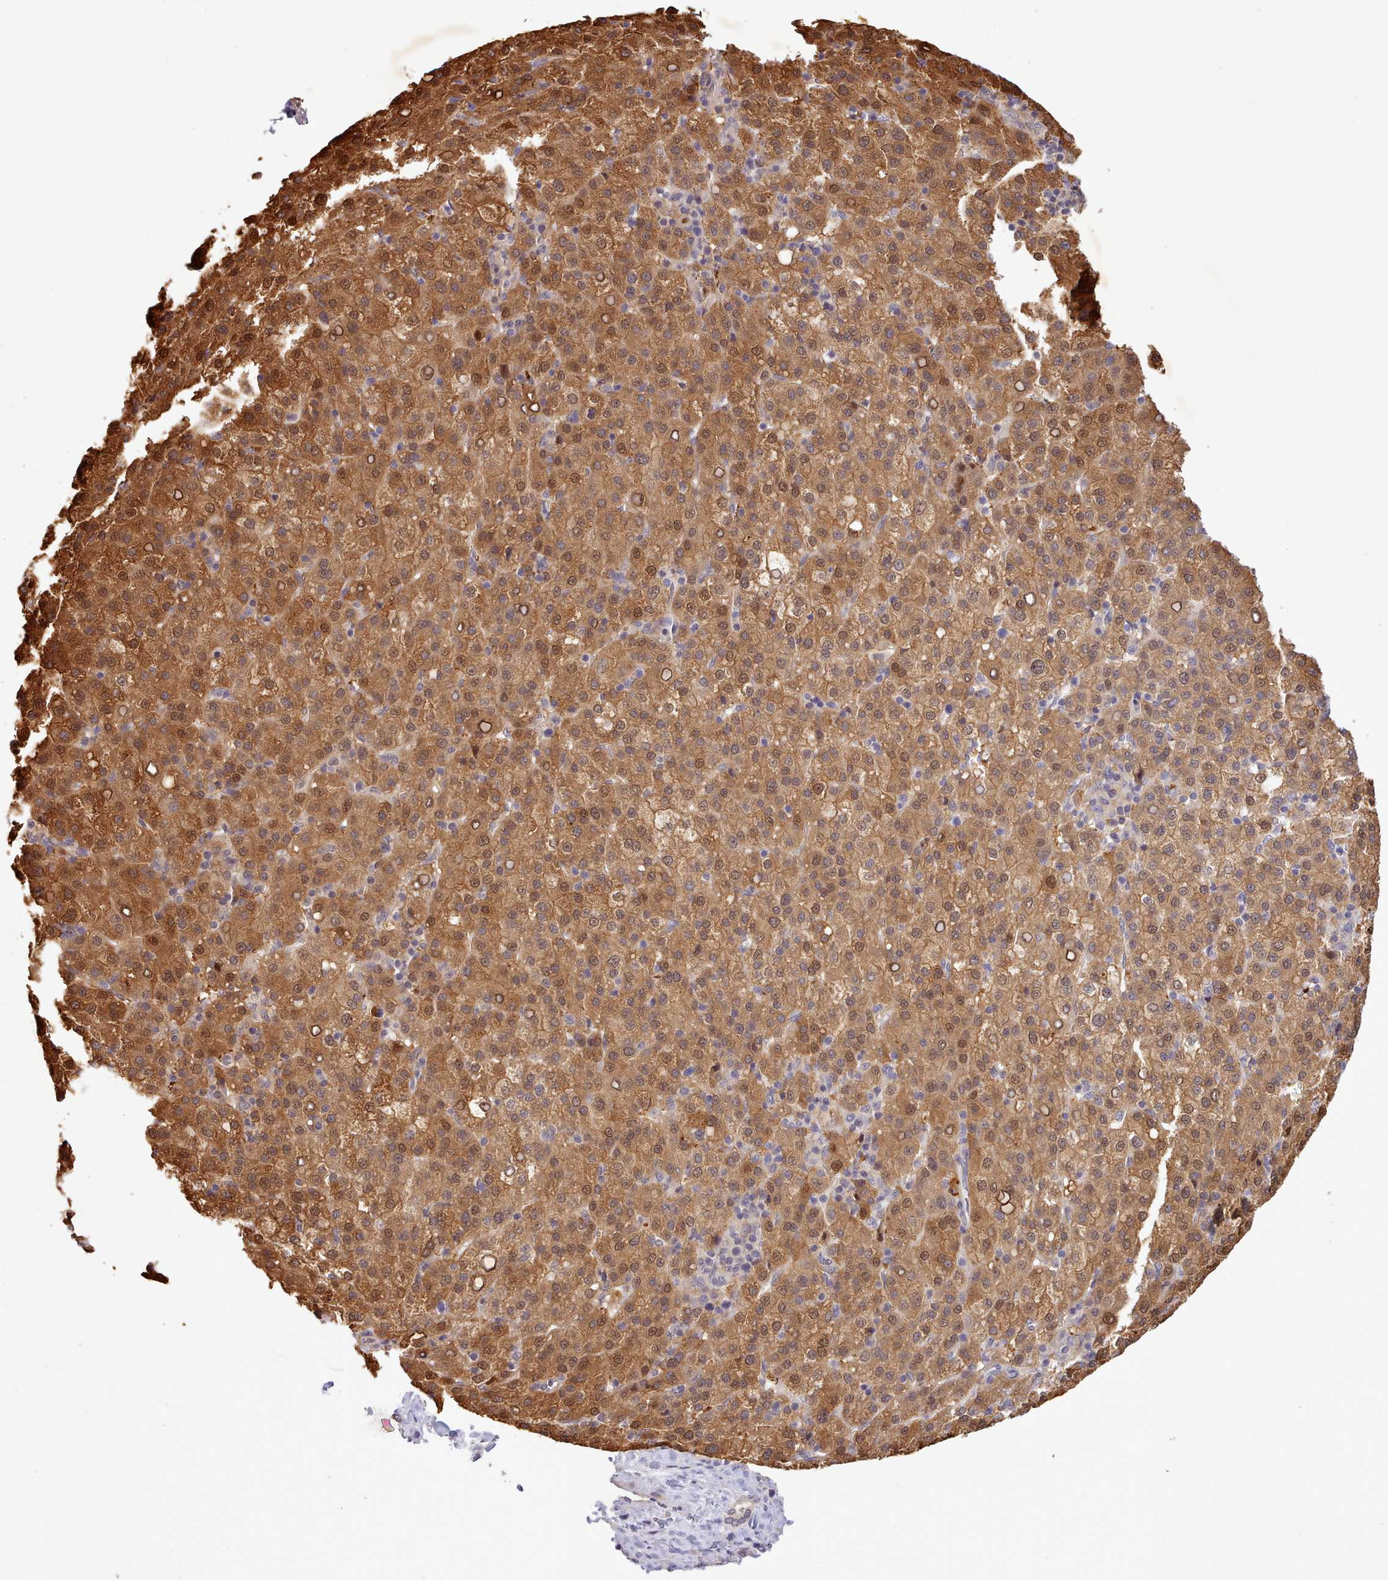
{"staining": {"intensity": "strong", "quantity": ">75%", "location": "cytoplasmic/membranous,nuclear"}, "tissue": "liver cancer", "cell_type": "Tumor cells", "image_type": "cancer", "snomed": [{"axis": "morphology", "description": "Carcinoma, Hepatocellular, NOS"}, {"axis": "topography", "description": "Liver"}], "caption": "Human hepatocellular carcinoma (liver) stained with a protein marker exhibits strong staining in tumor cells.", "gene": "ARL17A", "patient": {"sex": "female", "age": 58}}